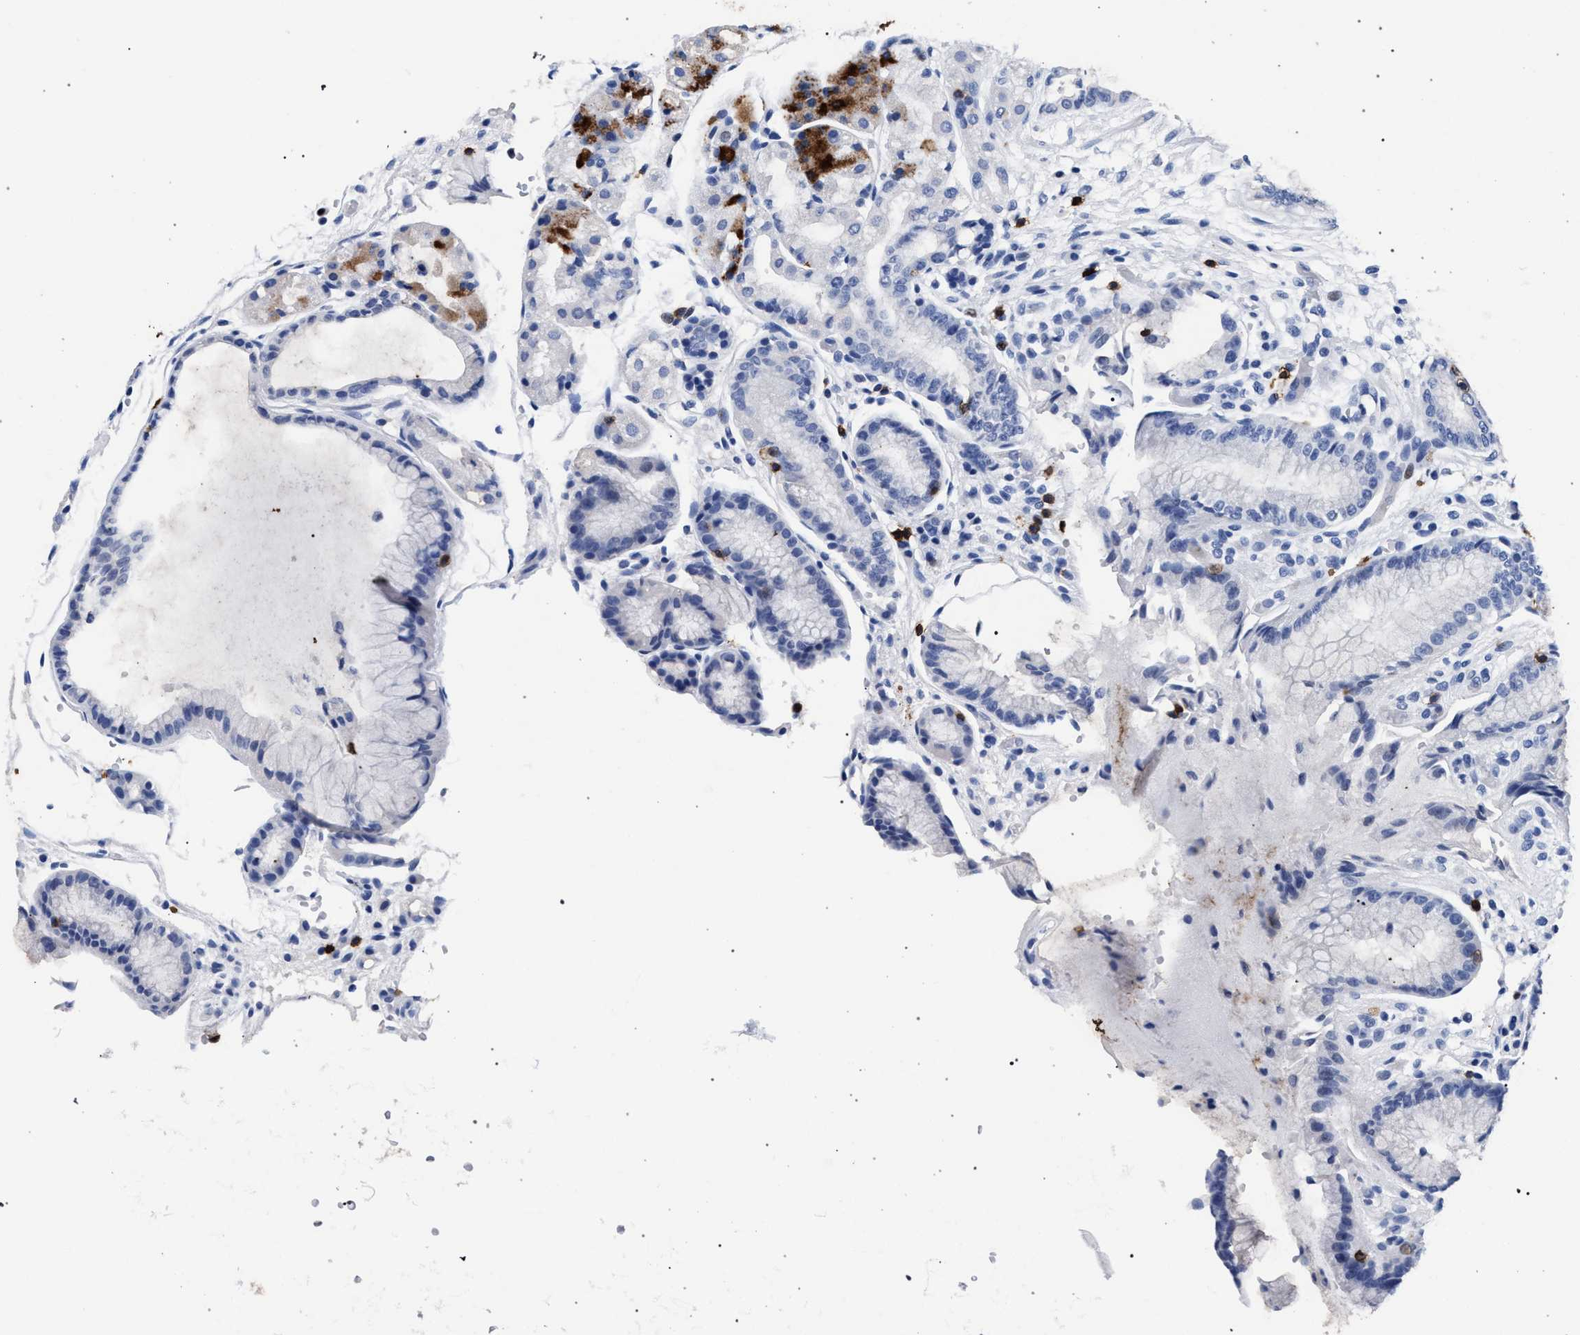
{"staining": {"intensity": "strong", "quantity": "25%-75%", "location": "cytoplasmic/membranous"}, "tissue": "stomach", "cell_type": "Glandular cells", "image_type": "normal", "snomed": [{"axis": "morphology", "description": "Normal tissue, NOS"}, {"axis": "topography", "description": "Stomach, upper"}], "caption": "Immunohistochemistry (IHC) micrograph of normal stomach: human stomach stained using immunohistochemistry (IHC) displays high levels of strong protein expression localized specifically in the cytoplasmic/membranous of glandular cells, appearing as a cytoplasmic/membranous brown color.", "gene": "KLRK1", "patient": {"sex": "male", "age": 72}}